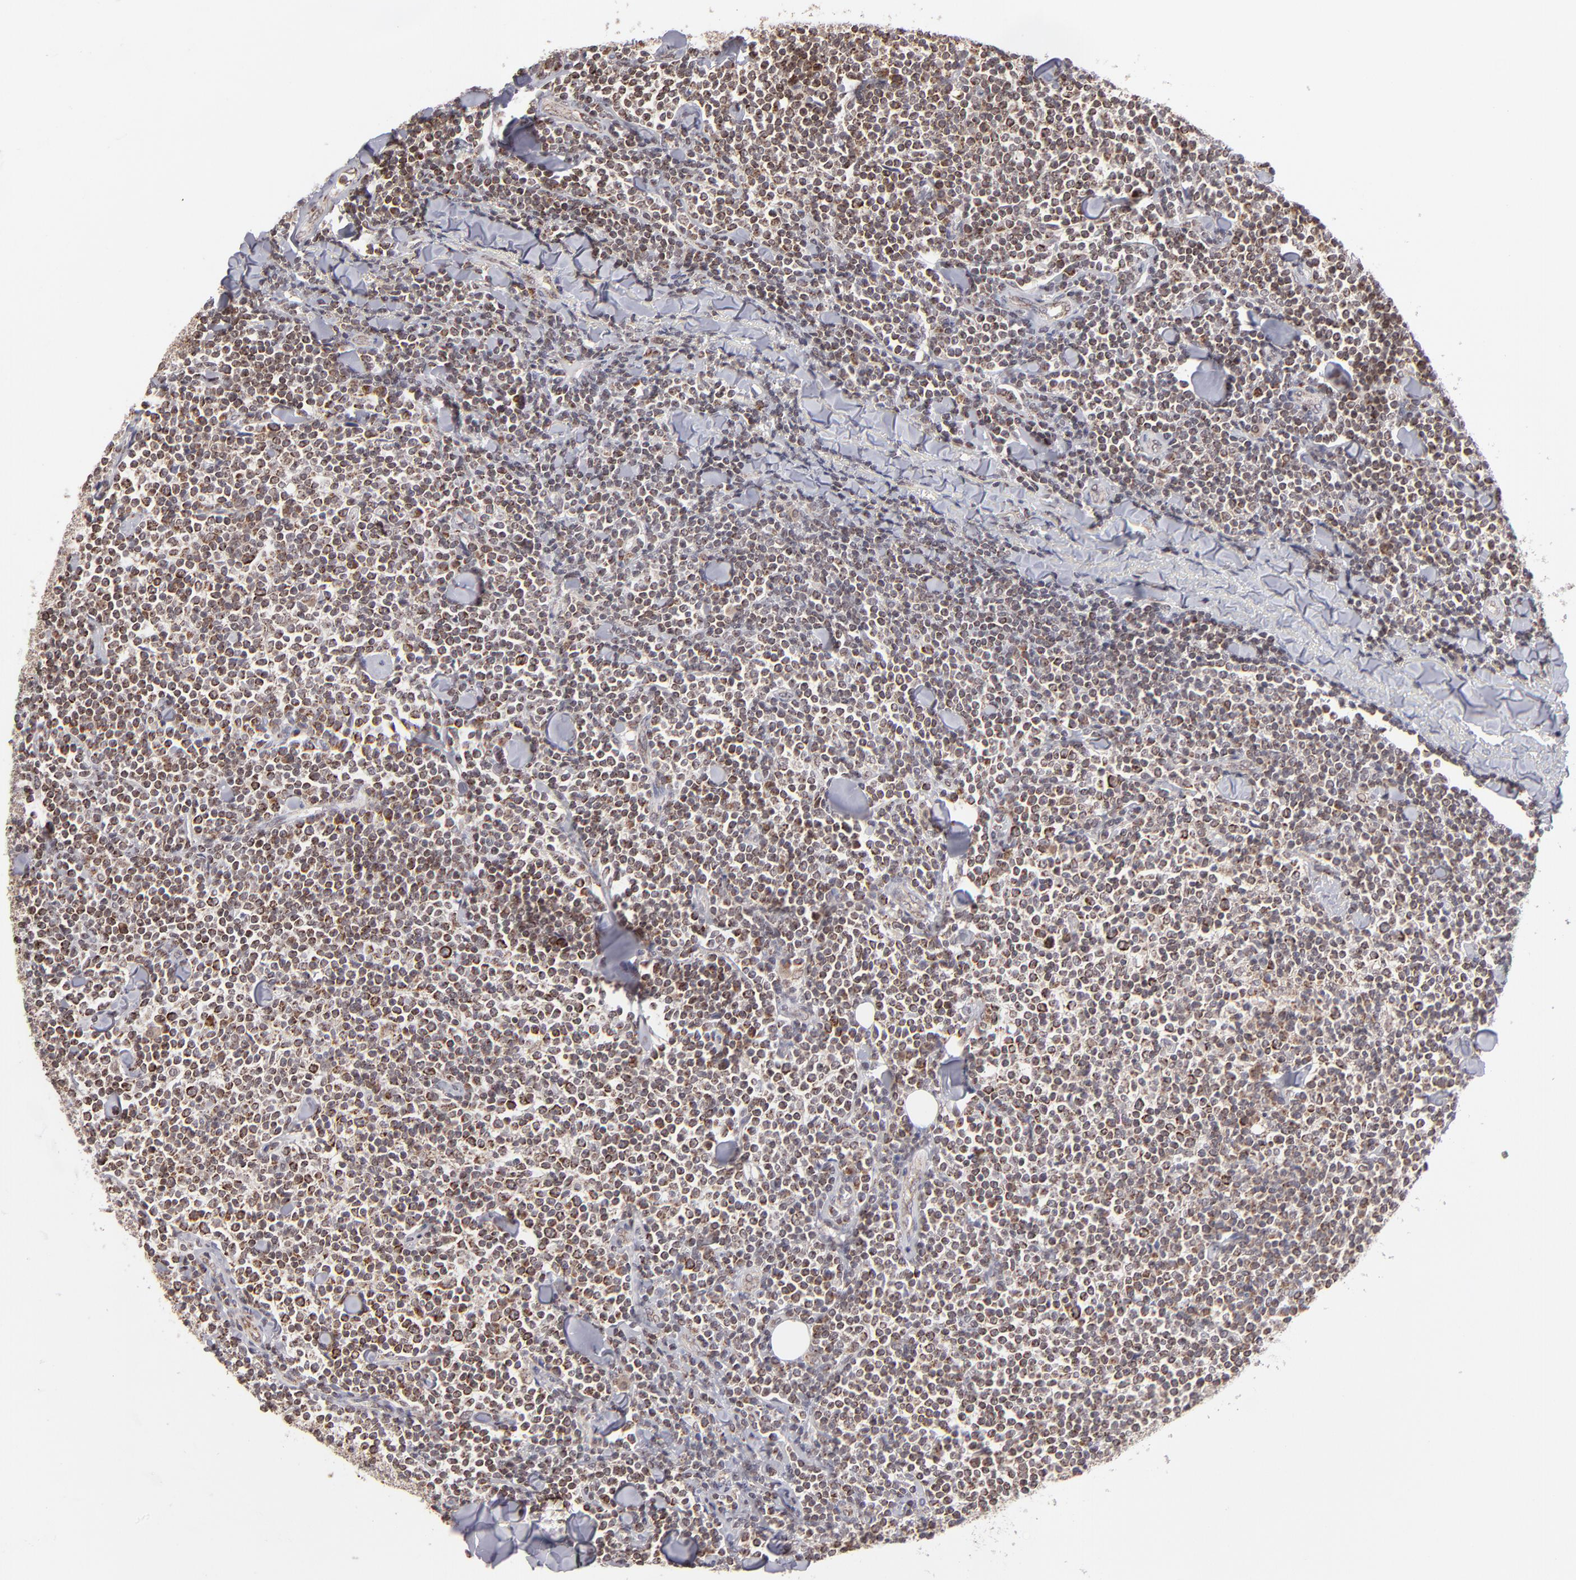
{"staining": {"intensity": "moderate", "quantity": "25%-75%", "location": "cytoplasmic/membranous"}, "tissue": "lymphoma", "cell_type": "Tumor cells", "image_type": "cancer", "snomed": [{"axis": "morphology", "description": "Malignant lymphoma, non-Hodgkin's type, Low grade"}, {"axis": "topography", "description": "Soft tissue"}], "caption": "A micrograph of human lymphoma stained for a protein demonstrates moderate cytoplasmic/membranous brown staining in tumor cells.", "gene": "SLC15A1", "patient": {"sex": "male", "age": 92}}